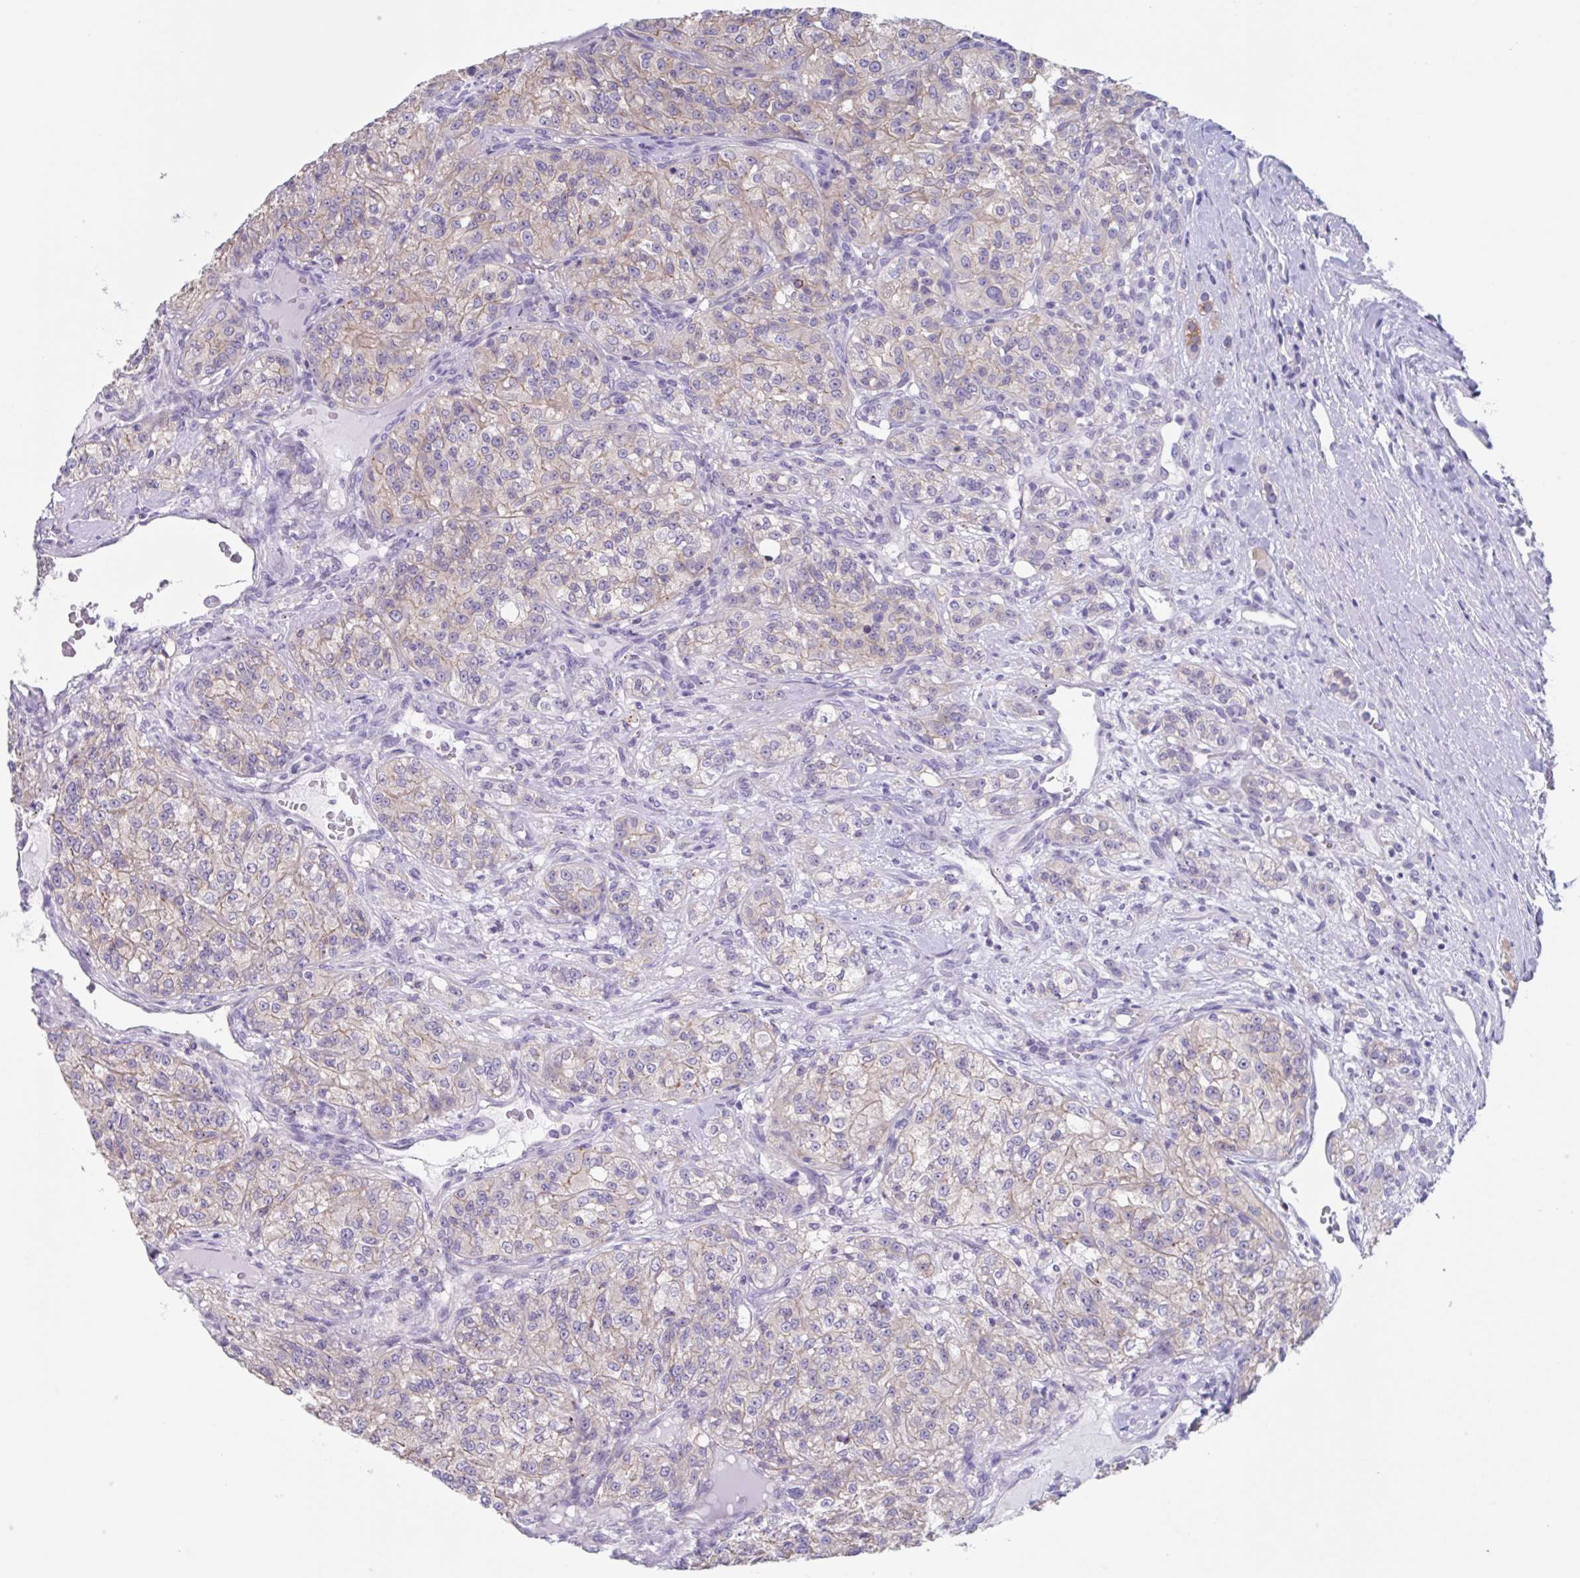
{"staining": {"intensity": "weak", "quantity": "<25%", "location": "cytoplasmic/membranous"}, "tissue": "renal cancer", "cell_type": "Tumor cells", "image_type": "cancer", "snomed": [{"axis": "morphology", "description": "Adenocarcinoma, NOS"}, {"axis": "topography", "description": "Kidney"}], "caption": "Photomicrograph shows no significant protein expression in tumor cells of adenocarcinoma (renal).", "gene": "CHMP5", "patient": {"sex": "female", "age": 63}}